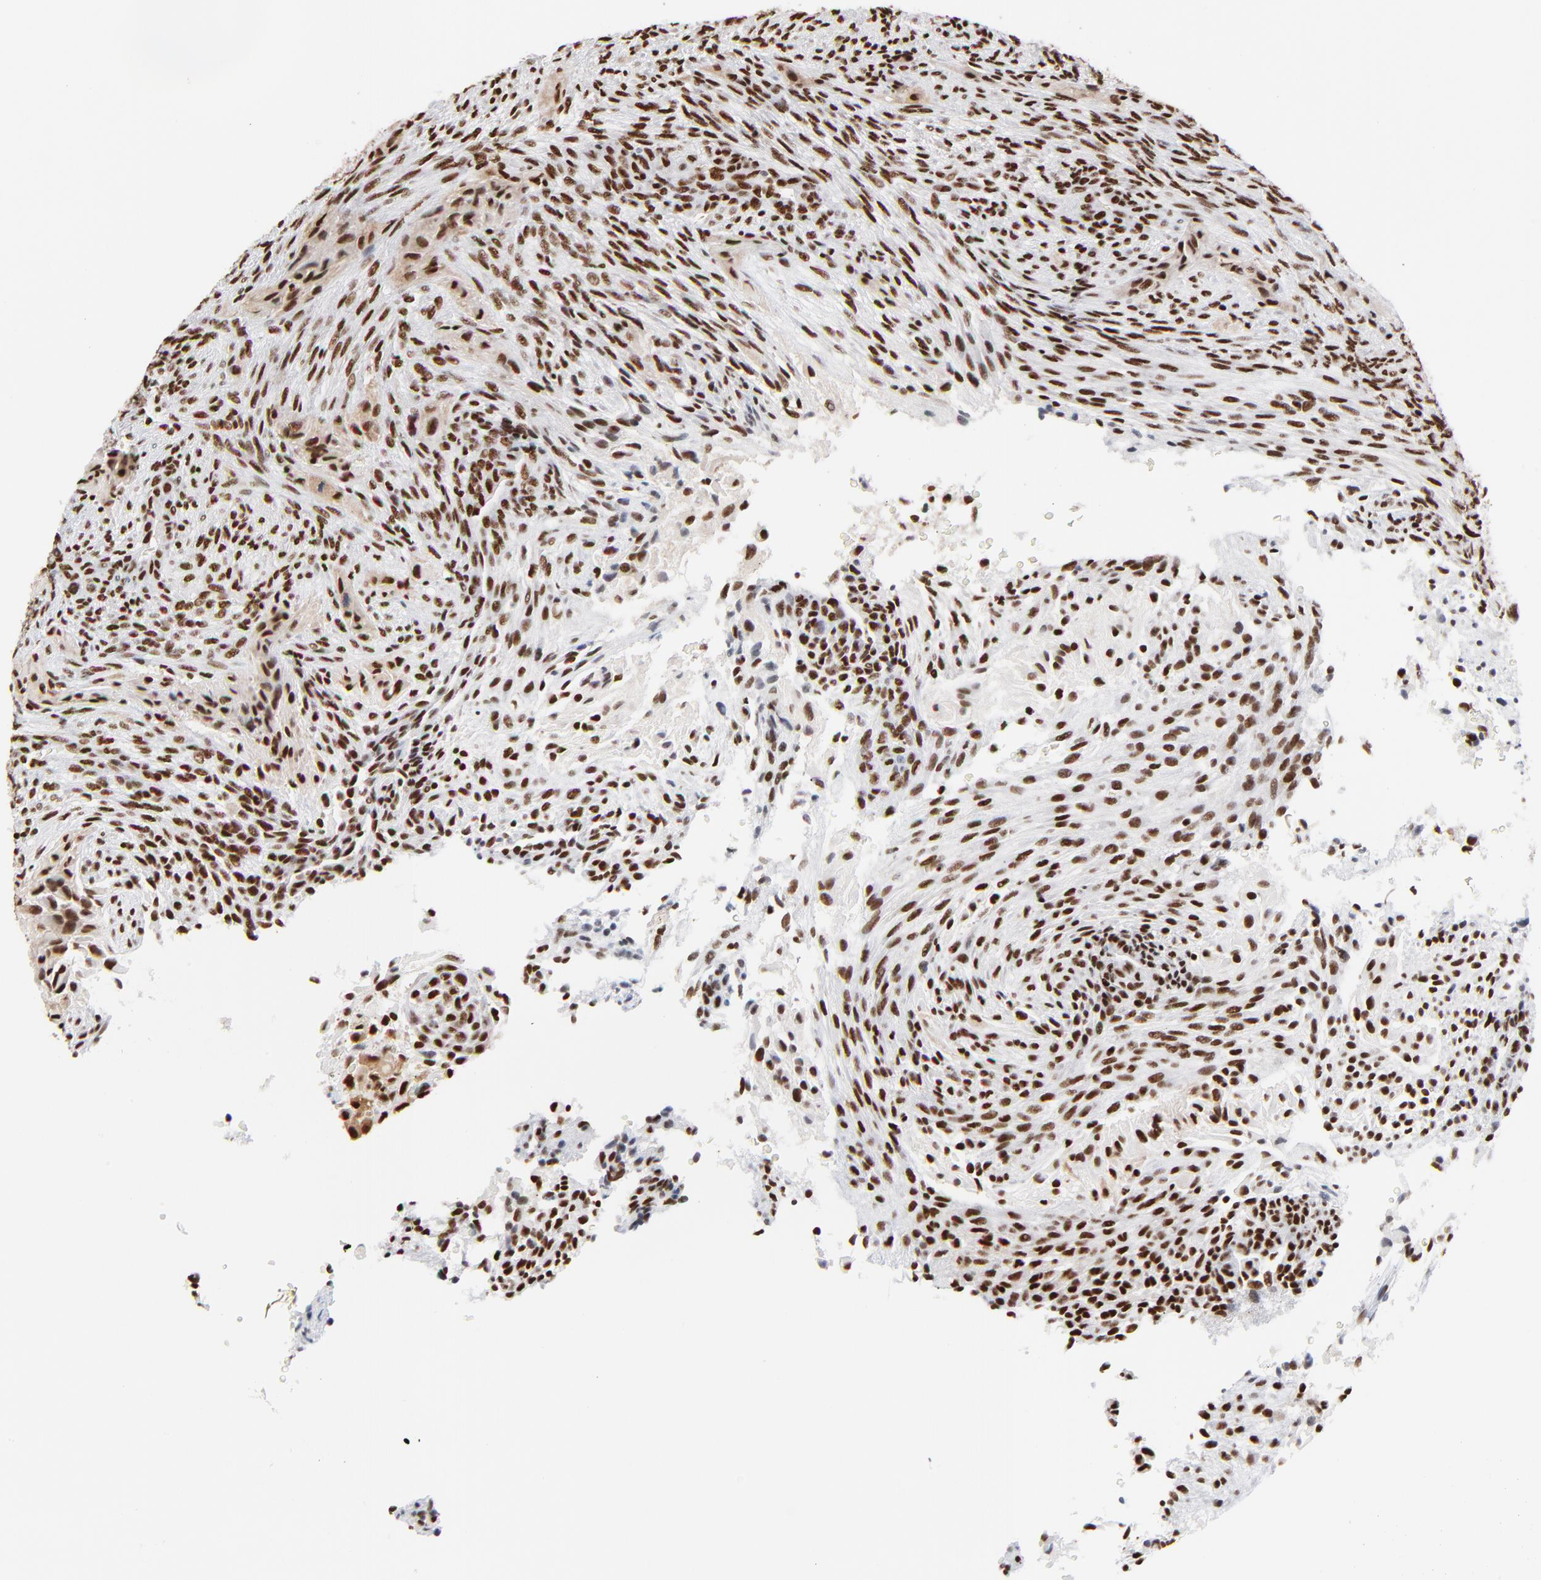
{"staining": {"intensity": "strong", "quantity": ">75%", "location": "nuclear"}, "tissue": "glioma", "cell_type": "Tumor cells", "image_type": "cancer", "snomed": [{"axis": "morphology", "description": "Glioma, malignant, High grade"}, {"axis": "topography", "description": "Cerebral cortex"}], "caption": "Glioma stained for a protein (brown) reveals strong nuclear positive expression in approximately >75% of tumor cells.", "gene": "CREB1", "patient": {"sex": "female", "age": 55}}